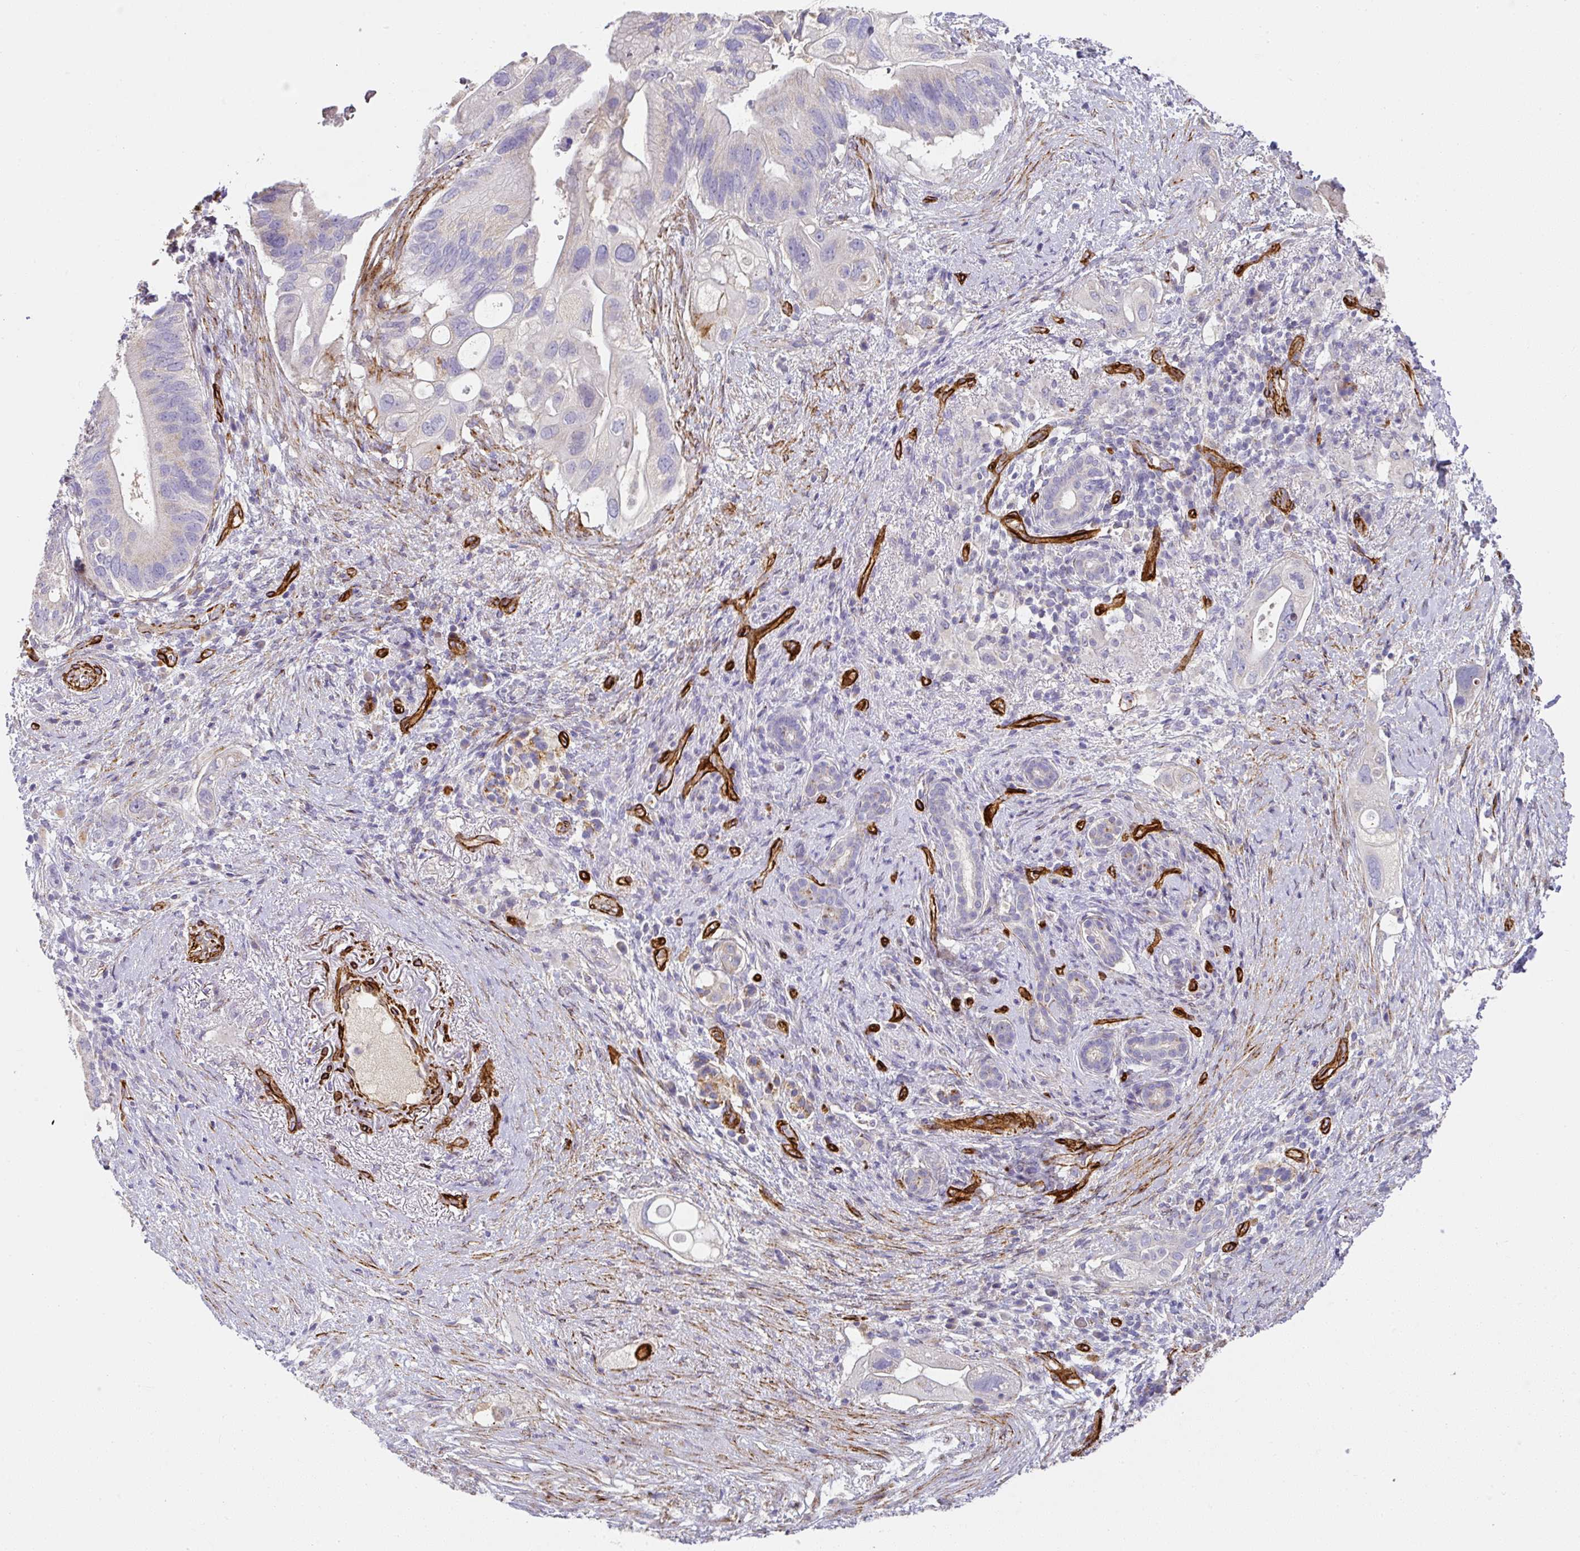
{"staining": {"intensity": "negative", "quantity": "none", "location": "none"}, "tissue": "pancreatic cancer", "cell_type": "Tumor cells", "image_type": "cancer", "snomed": [{"axis": "morphology", "description": "Adenocarcinoma, NOS"}, {"axis": "topography", "description": "Pancreas"}], "caption": "Pancreatic adenocarcinoma was stained to show a protein in brown. There is no significant positivity in tumor cells.", "gene": "SLC25A17", "patient": {"sex": "female", "age": 72}}